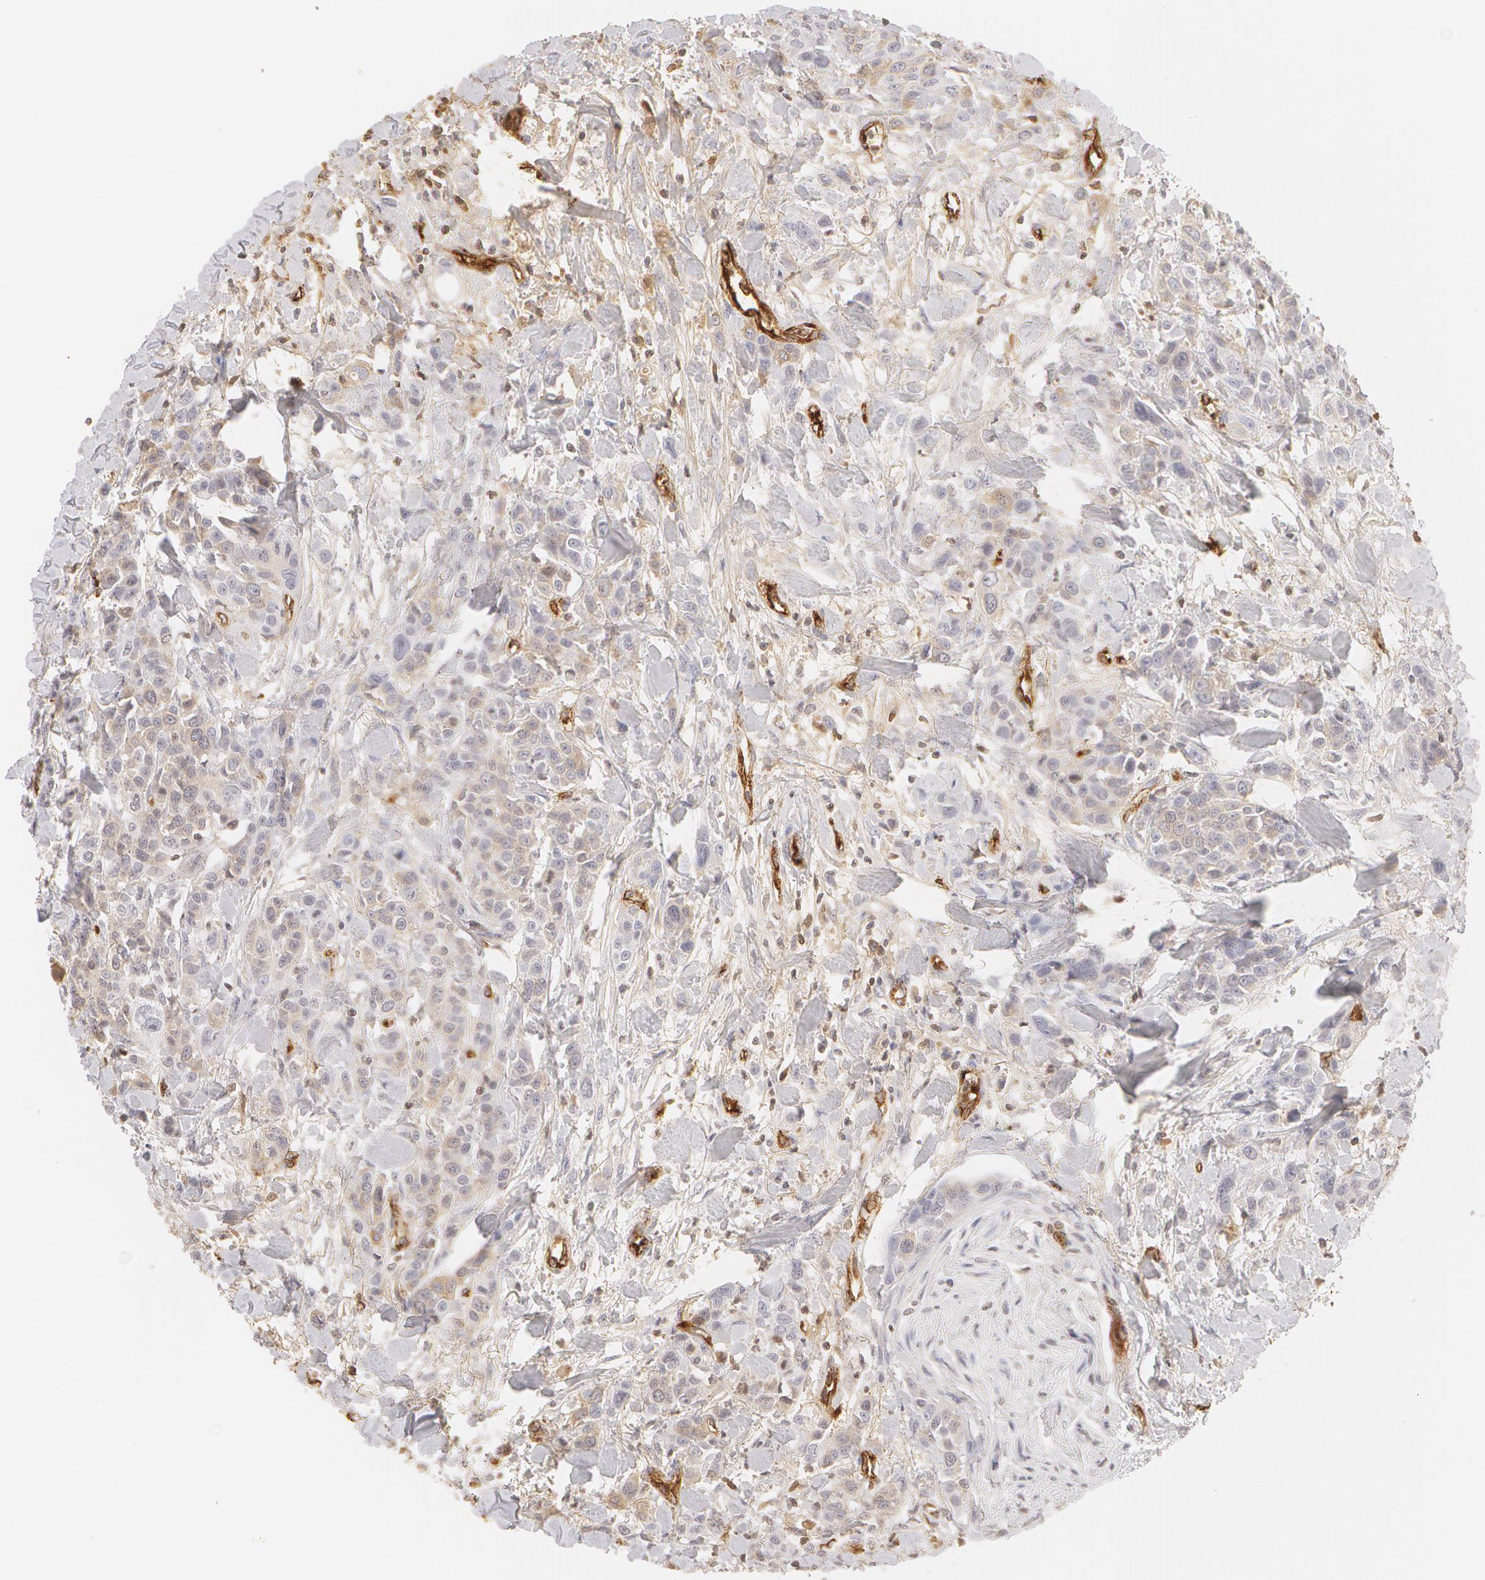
{"staining": {"intensity": "negative", "quantity": "none", "location": "none"}, "tissue": "urothelial cancer", "cell_type": "Tumor cells", "image_type": "cancer", "snomed": [{"axis": "morphology", "description": "Urothelial carcinoma, High grade"}, {"axis": "topography", "description": "Urinary bladder"}], "caption": "IHC micrograph of urothelial cancer stained for a protein (brown), which reveals no staining in tumor cells.", "gene": "VWF", "patient": {"sex": "male", "age": 56}}